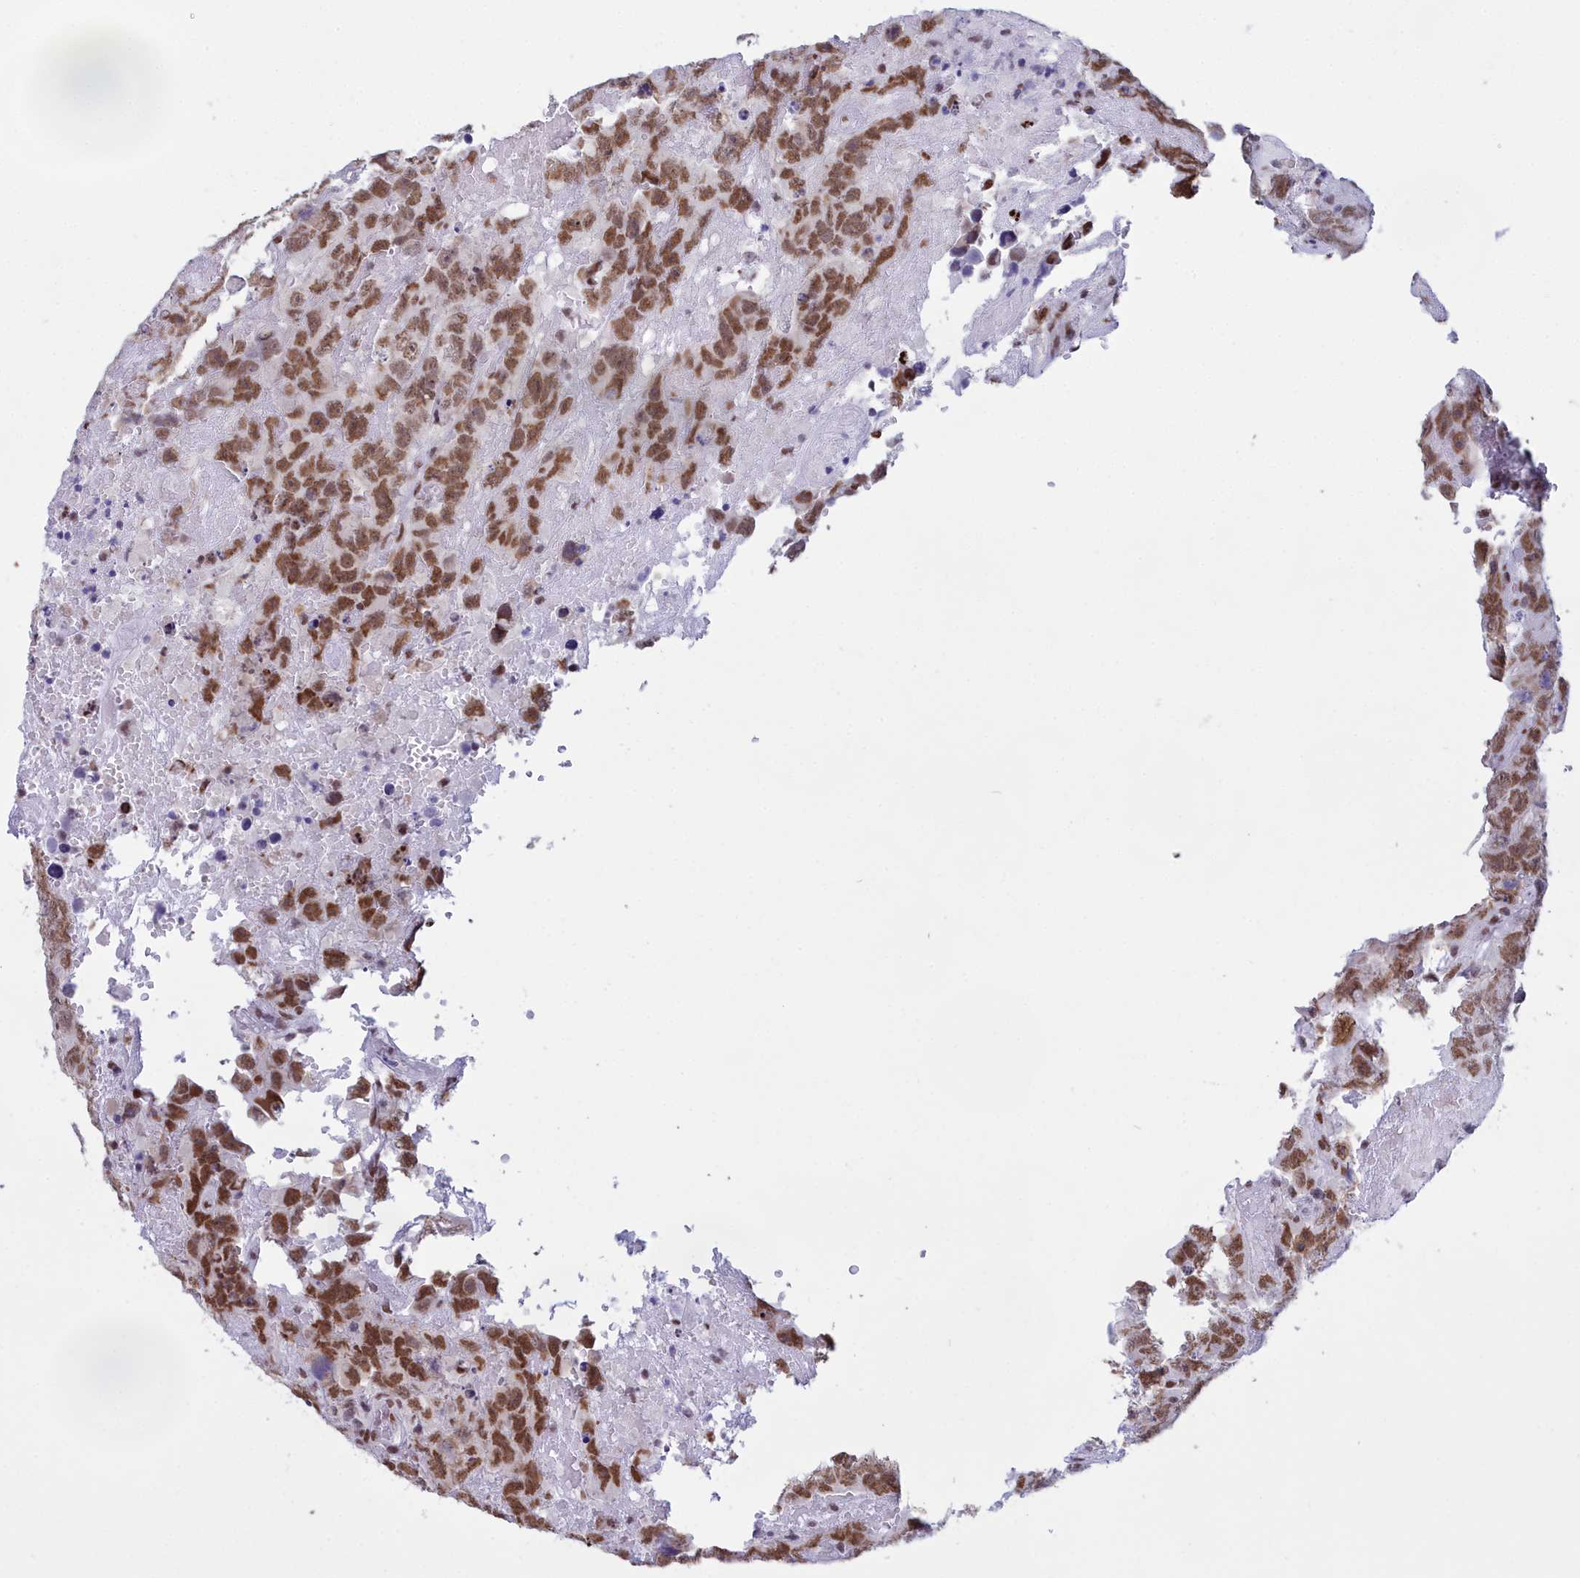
{"staining": {"intensity": "moderate", "quantity": ">75%", "location": "nuclear"}, "tissue": "testis cancer", "cell_type": "Tumor cells", "image_type": "cancer", "snomed": [{"axis": "morphology", "description": "Carcinoma, Embryonal, NOS"}, {"axis": "topography", "description": "Testis"}], "caption": "Testis cancer (embryonal carcinoma) stained with a protein marker demonstrates moderate staining in tumor cells.", "gene": "CDC26", "patient": {"sex": "male", "age": 45}}